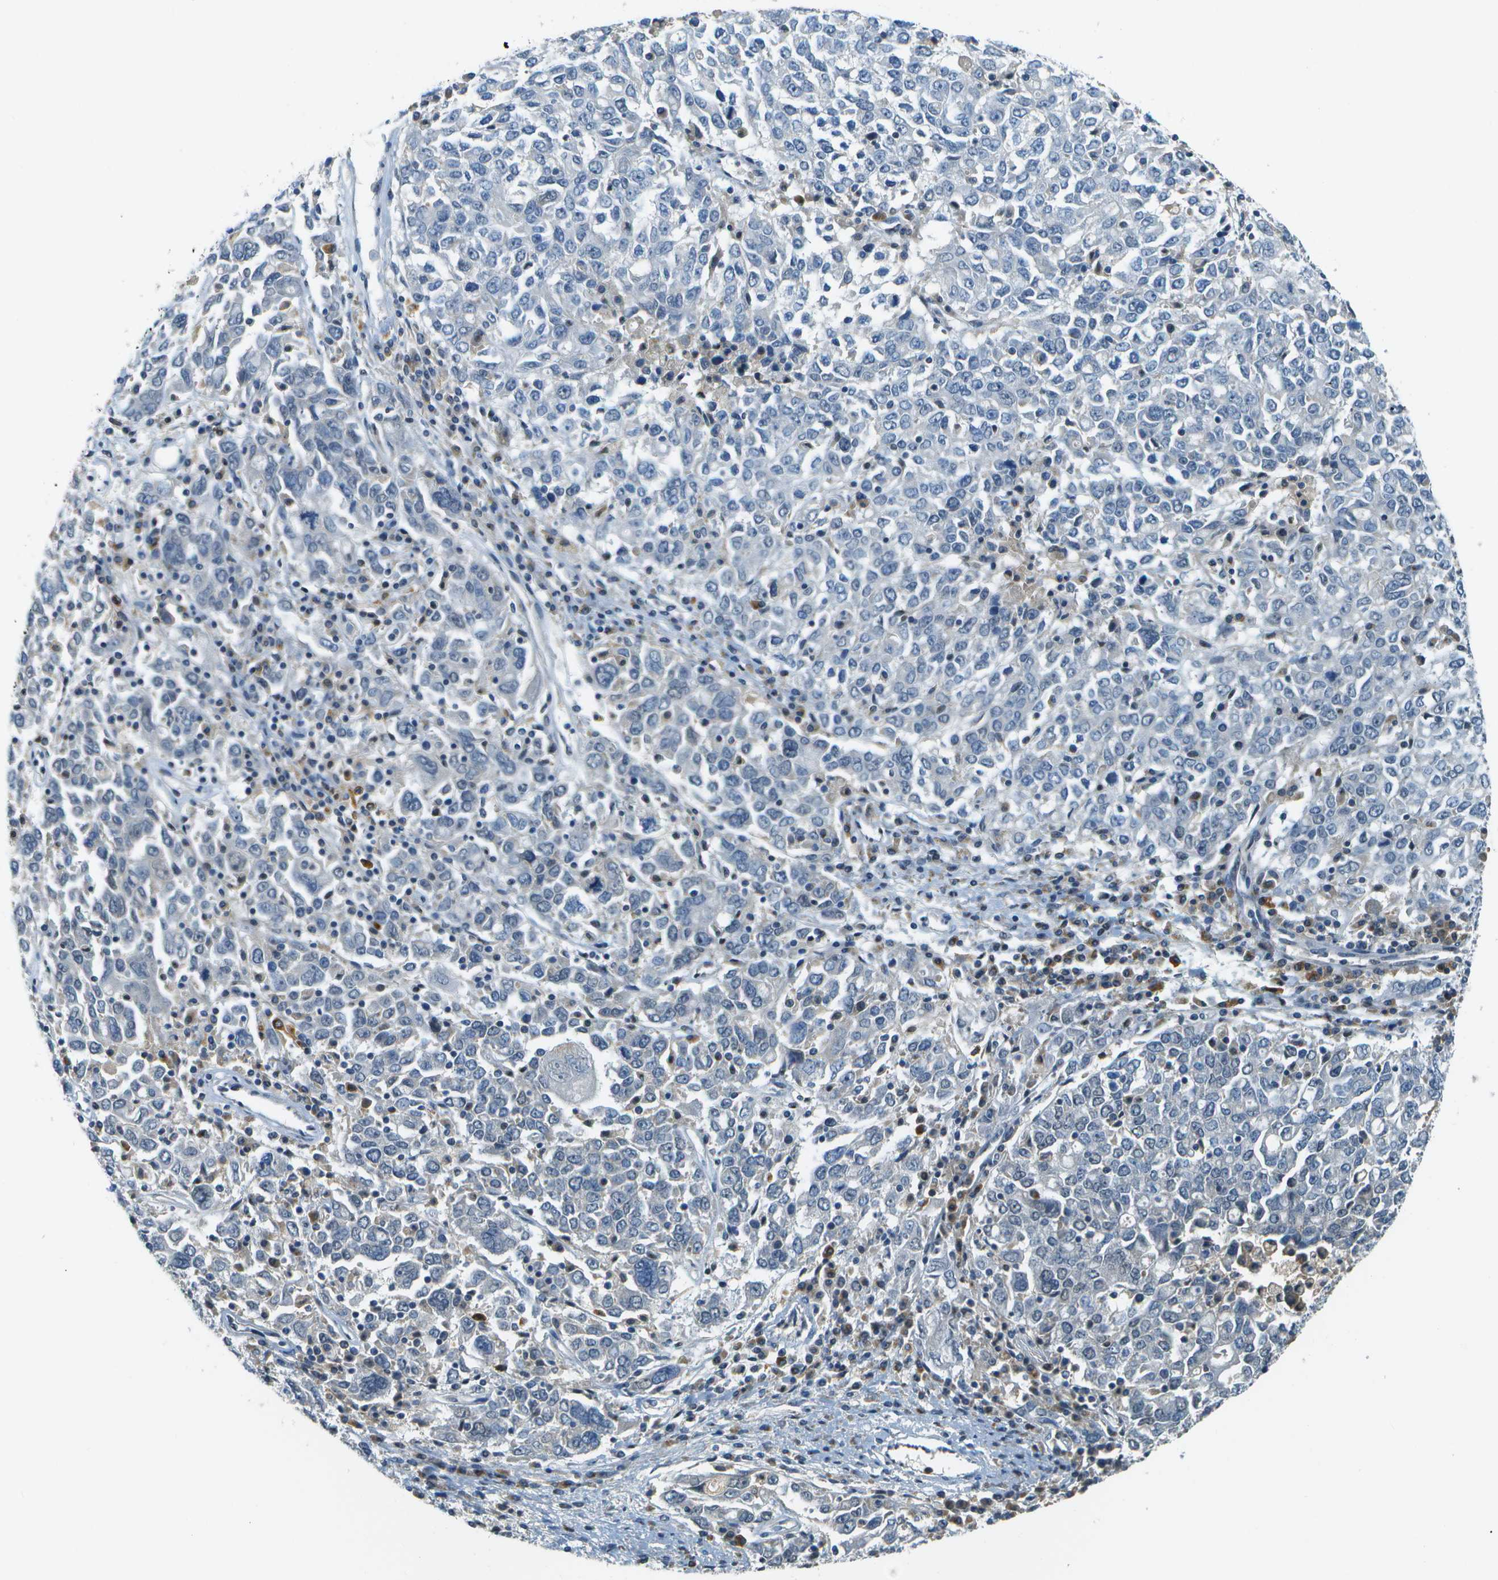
{"staining": {"intensity": "negative", "quantity": "none", "location": "none"}, "tissue": "ovarian cancer", "cell_type": "Tumor cells", "image_type": "cancer", "snomed": [{"axis": "morphology", "description": "Carcinoma, endometroid"}, {"axis": "topography", "description": "Ovary"}], "caption": "A high-resolution image shows IHC staining of ovarian cancer, which reveals no significant staining in tumor cells.", "gene": "PTGIS", "patient": {"sex": "female", "age": 62}}